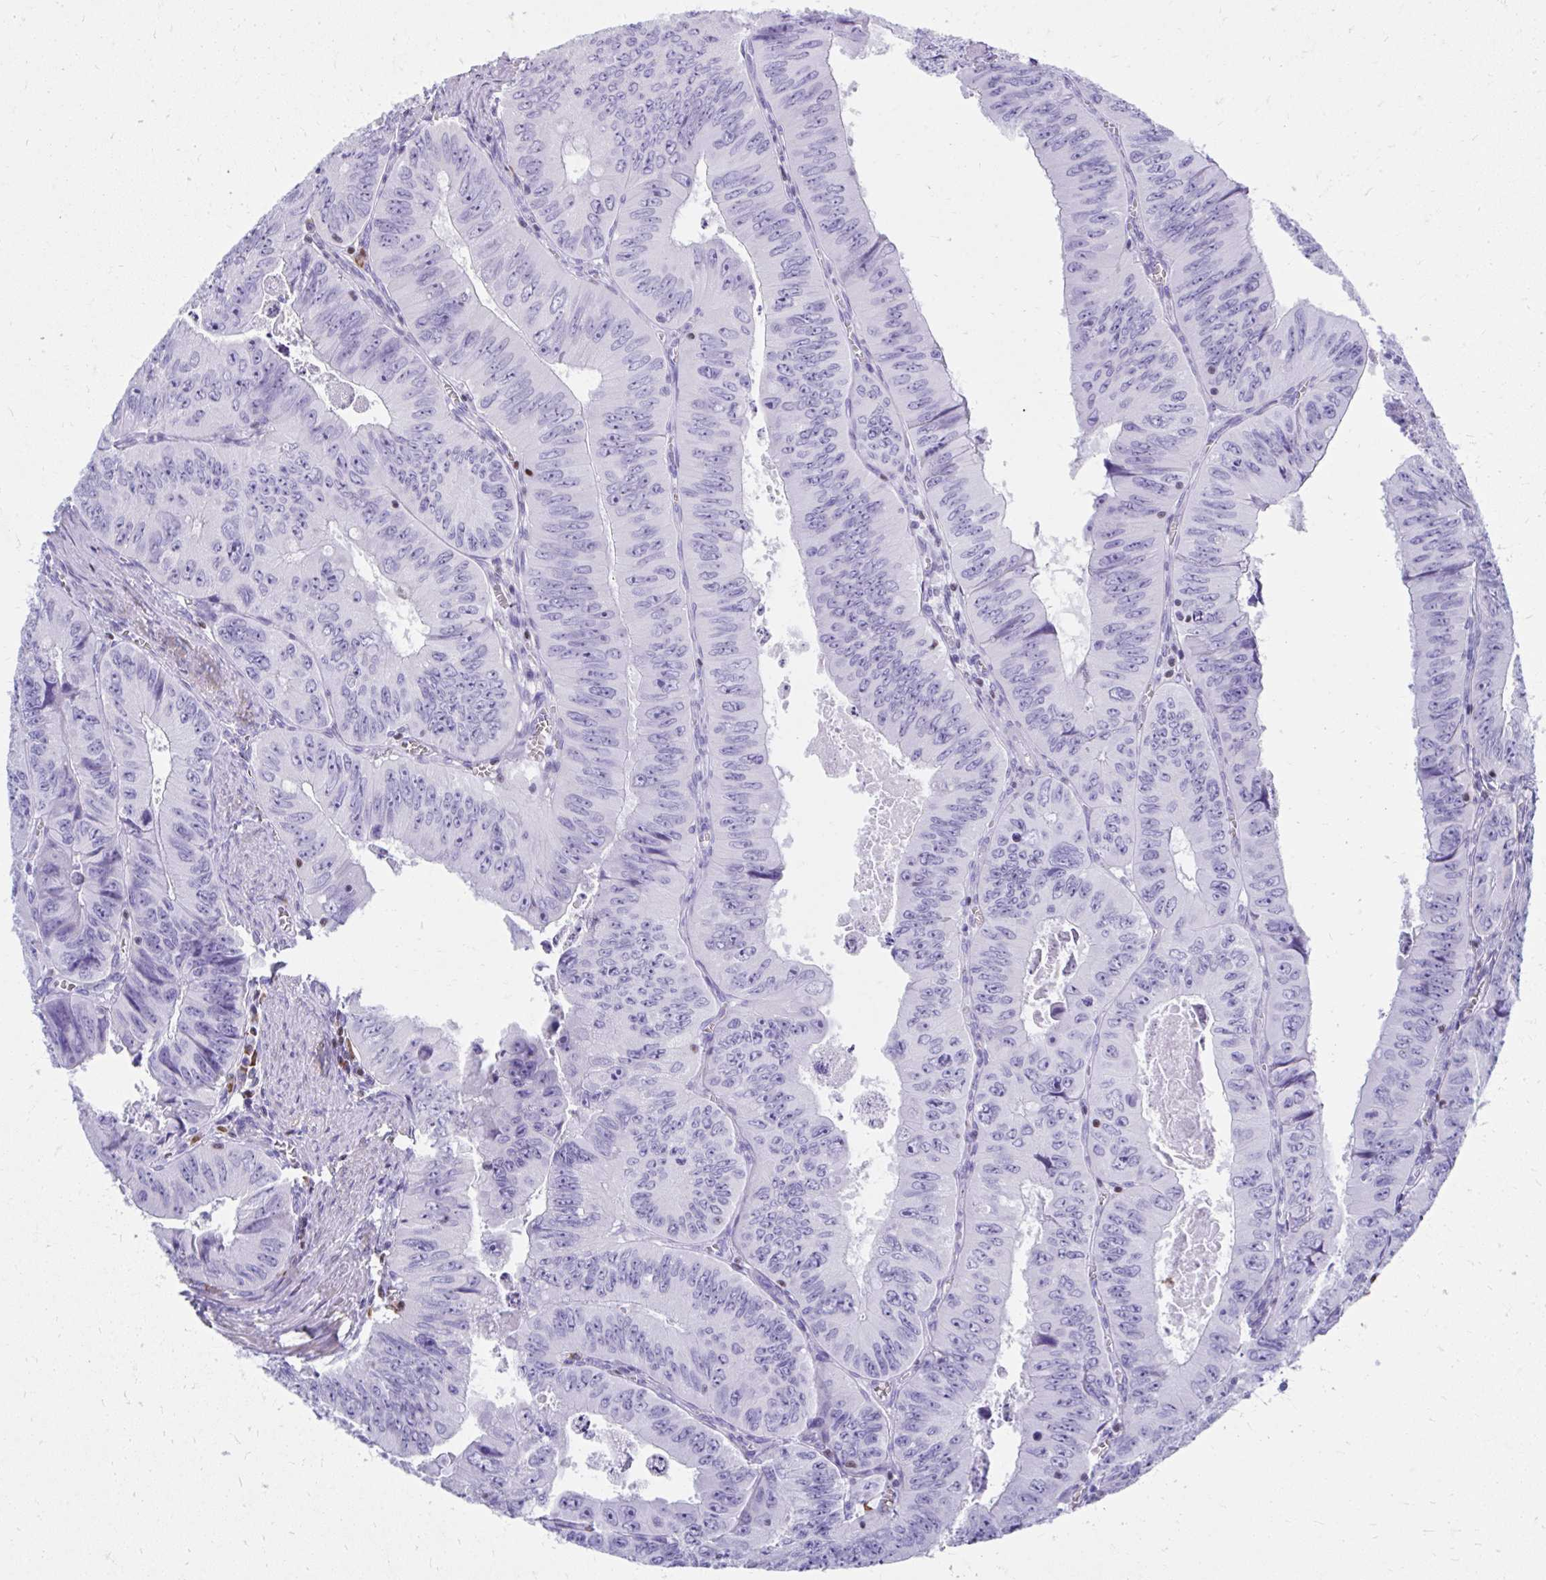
{"staining": {"intensity": "negative", "quantity": "none", "location": "none"}, "tissue": "colorectal cancer", "cell_type": "Tumor cells", "image_type": "cancer", "snomed": [{"axis": "morphology", "description": "Adenocarcinoma, NOS"}, {"axis": "topography", "description": "Colon"}], "caption": "A micrograph of human colorectal cancer is negative for staining in tumor cells.", "gene": "RUNX3", "patient": {"sex": "female", "age": 84}}